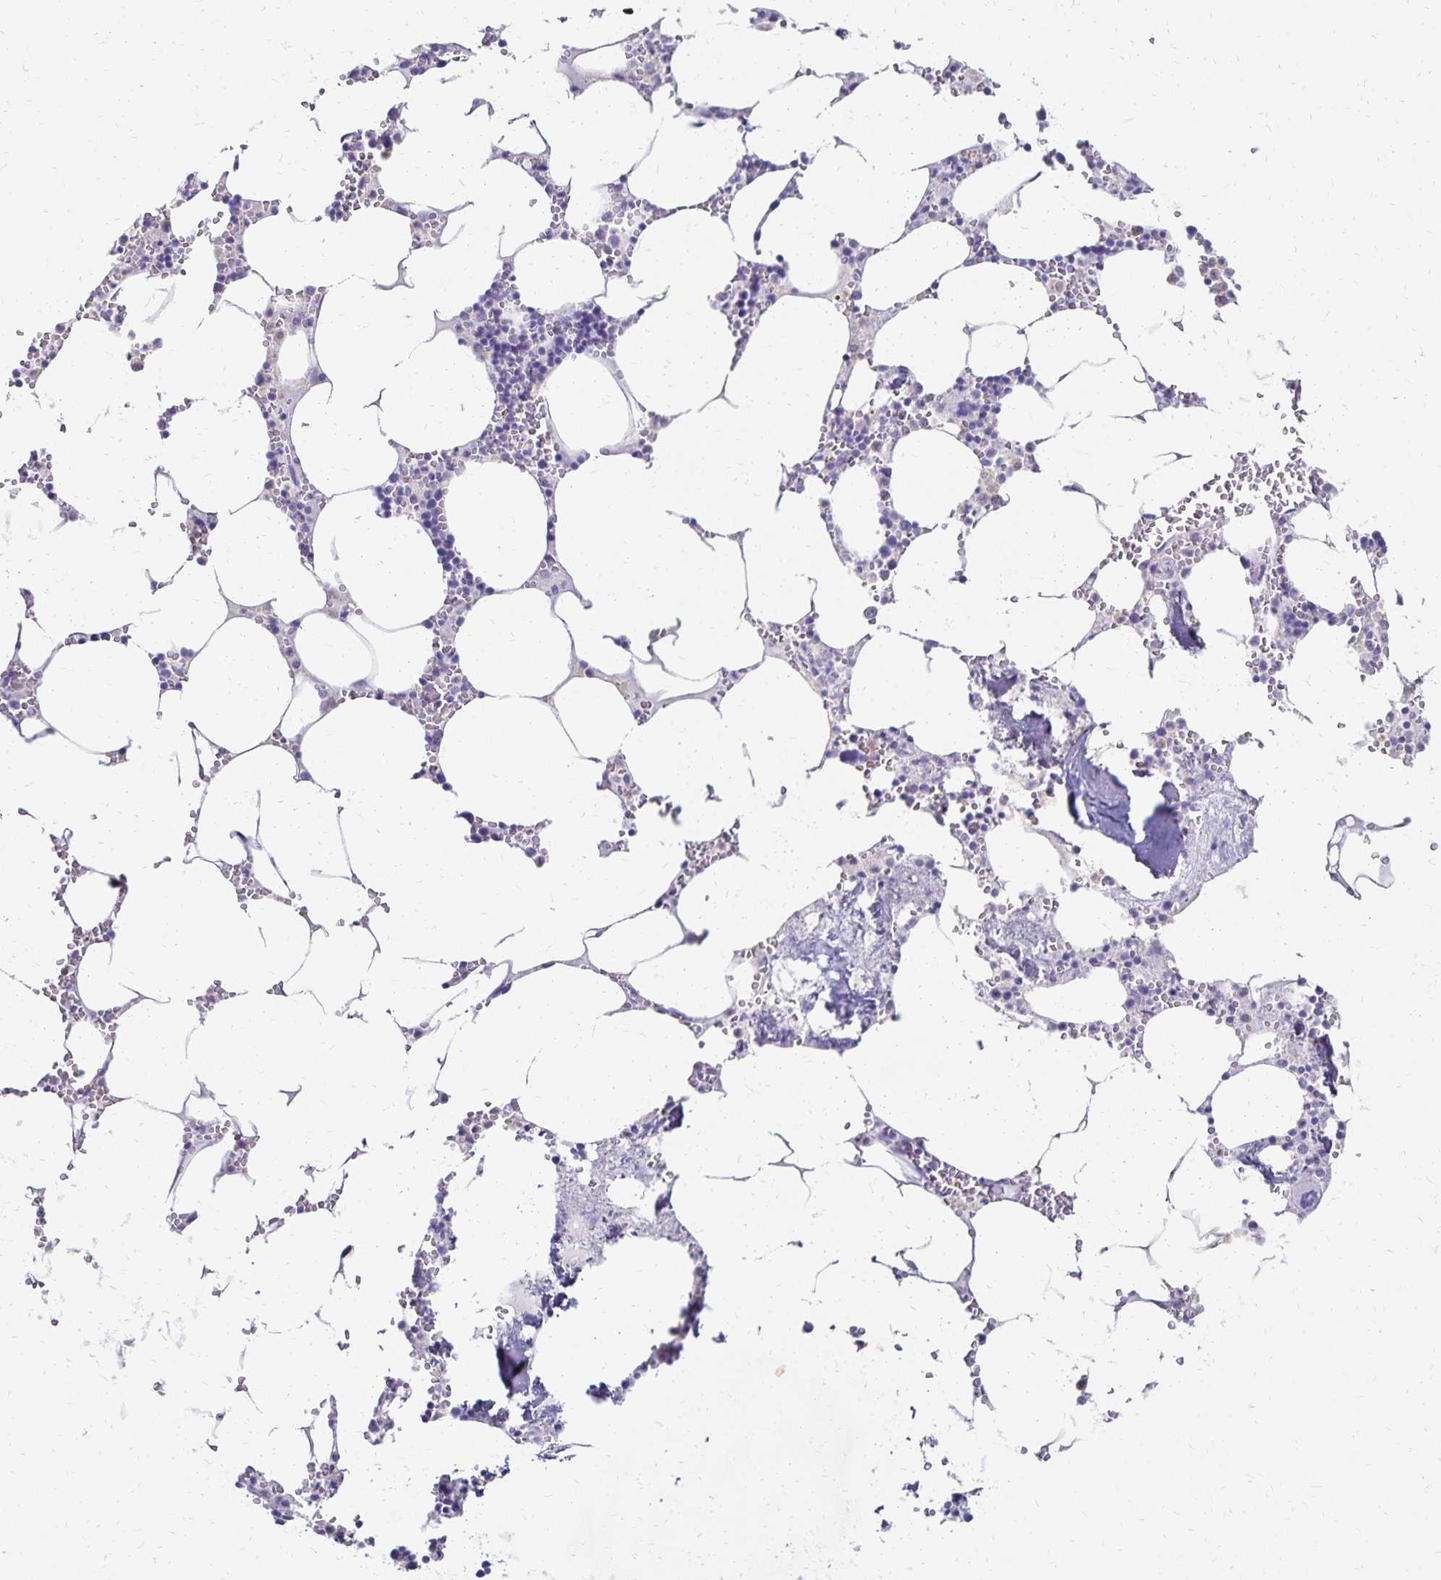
{"staining": {"intensity": "moderate", "quantity": "<25%", "location": "cytoplasmic/membranous"}, "tissue": "bone marrow", "cell_type": "Hematopoietic cells", "image_type": "normal", "snomed": [{"axis": "morphology", "description": "Normal tissue, NOS"}, {"axis": "topography", "description": "Bone marrow"}], "caption": "This micrograph exhibits benign bone marrow stained with immunohistochemistry (IHC) to label a protein in brown. The cytoplasmic/membranous of hematopoietic cells show moderate positivity for the protein. Nuclei are counter-stained blue.", "gene": "DYNLT4", "patient": {"sex": "male", "age": 54}}